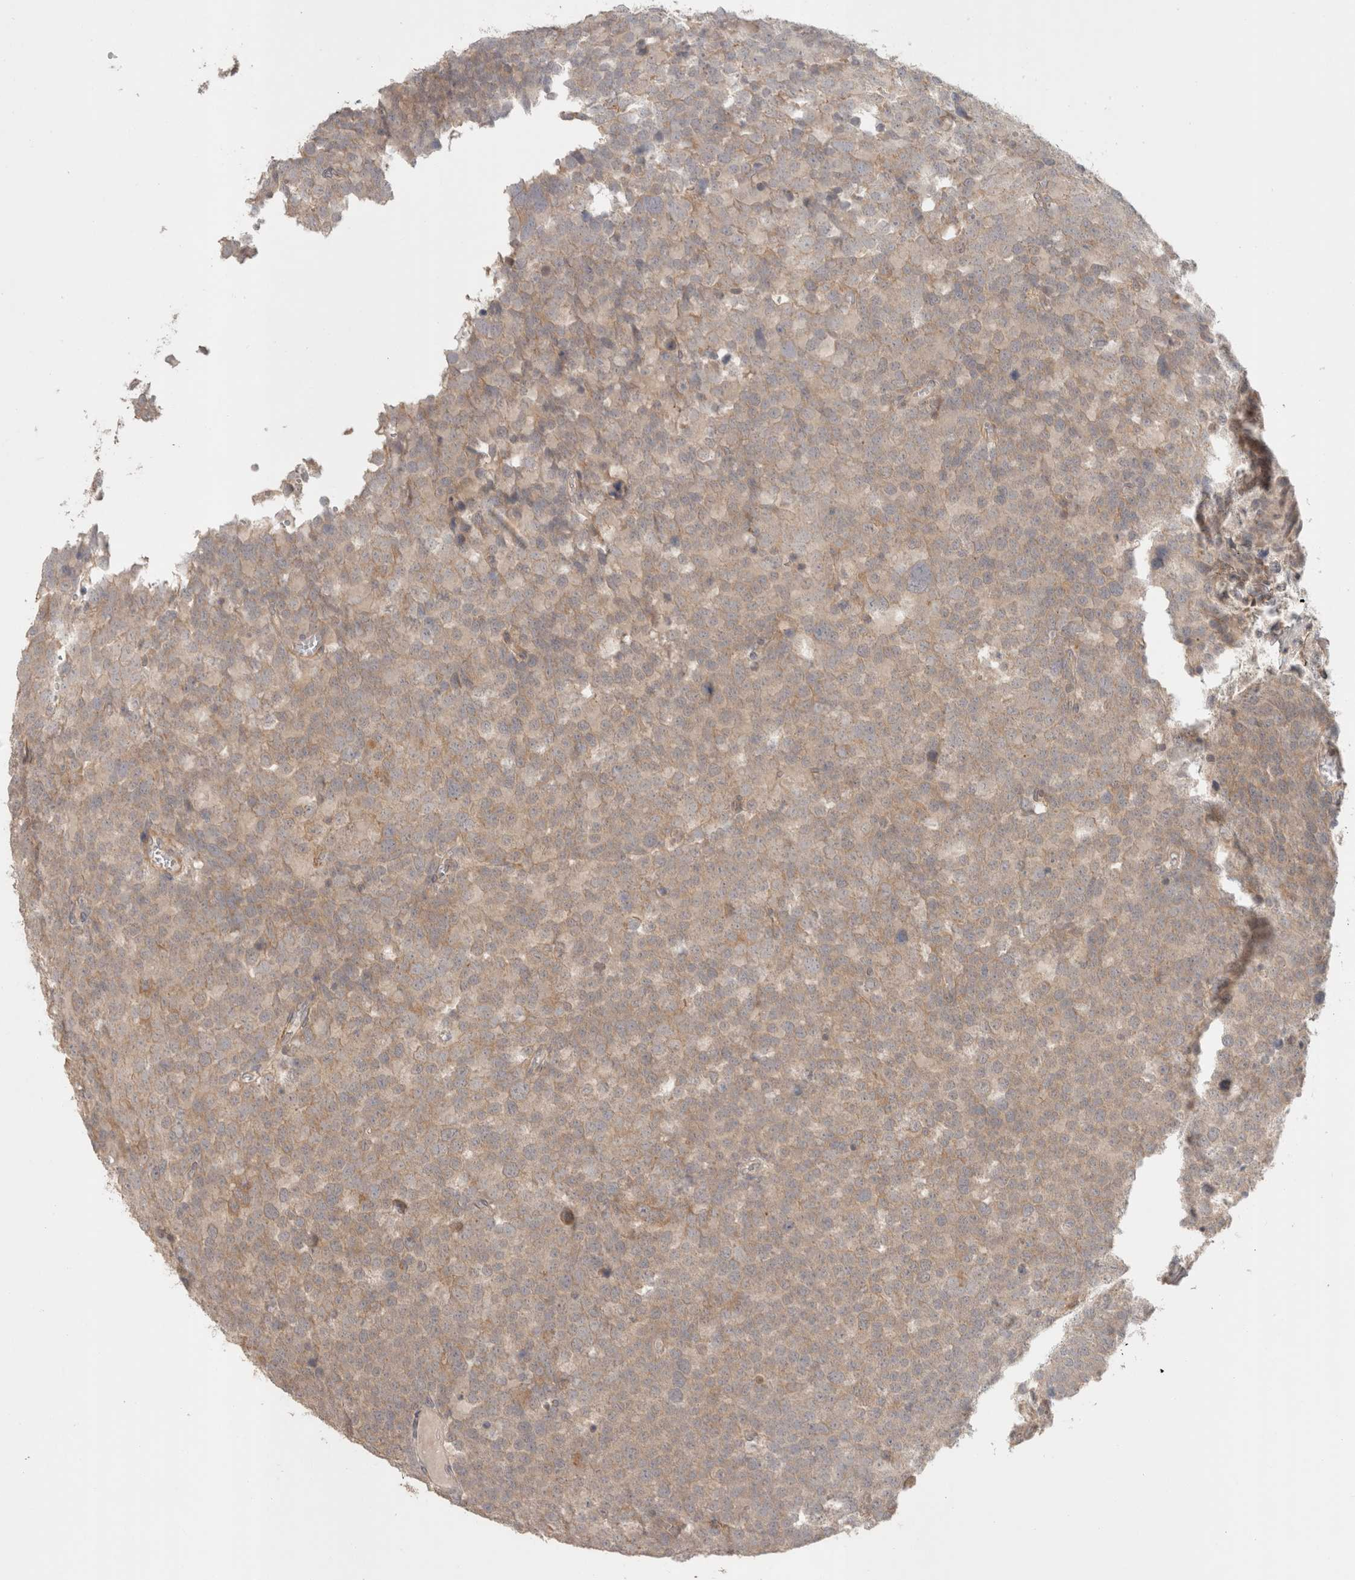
{"staining": {"intensity": "weak", "quantity": ">75%", "location": "cytoplasmic/membranous"}, "tissue": "testis cancer", "cell_type": "Tumor cells", "image_type": "cancer", "snomed": [{"axis": "morphology", "description": "Seminoma, NOS"}, {"axis": "topography", "description": "Testis"}], "caption": "The micrograph demonstrates staining of seminoma (testis), revealing weak cytoplasmic/membranous protein expression (brown color) within tumor cells.", "gene": "HSPG2", "patient": {"sex": "male", "age": 71}}